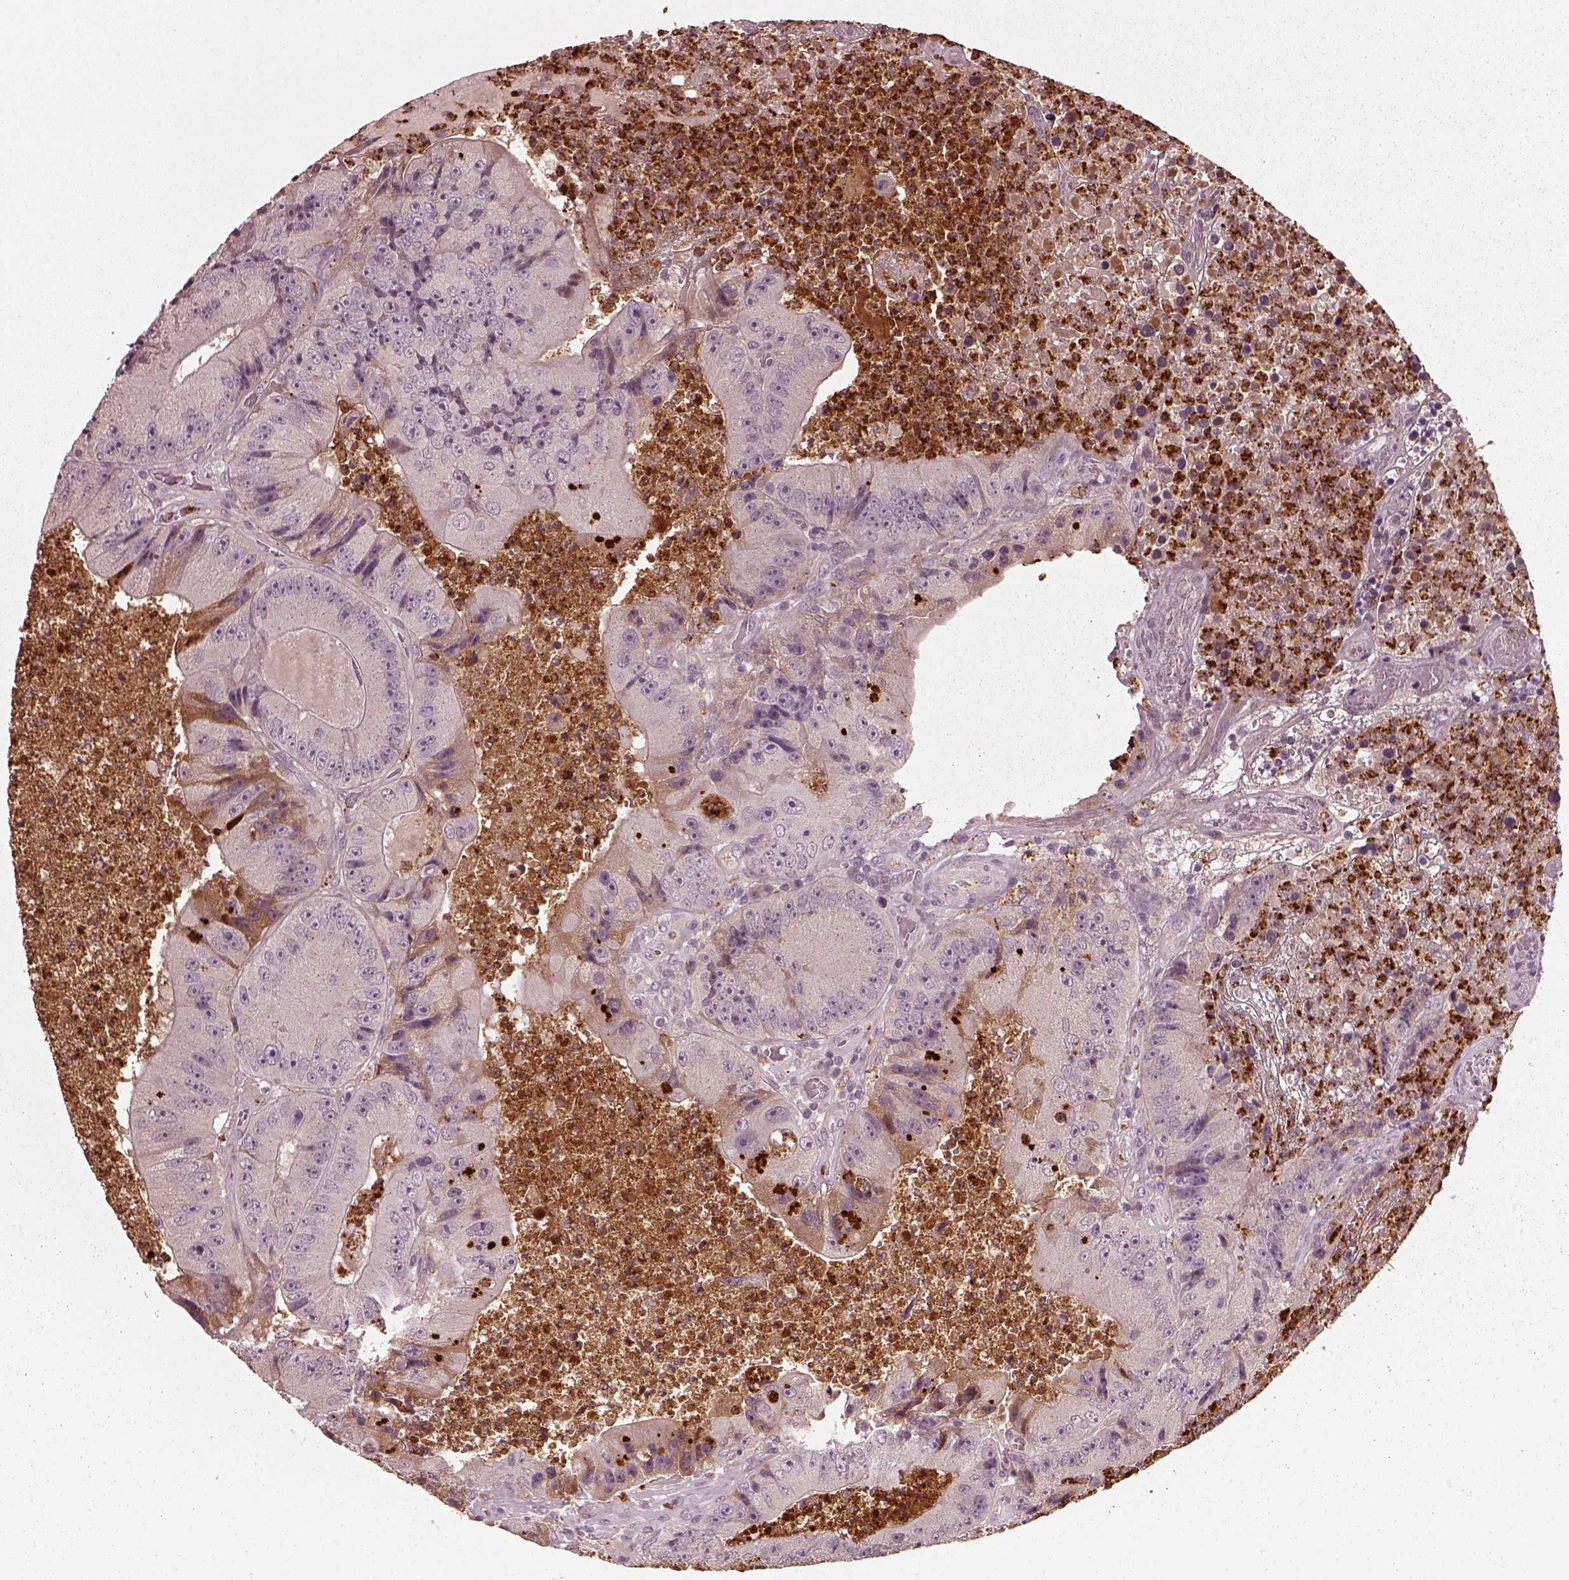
{"staining": {"intensity": "negative", "quantity": "none", "location": "none"}, "tissue": "colorectal cancer", "cell_type": "Tumor cells", "image_type": "cancer", "snomed": [{"axis": "morphology", "description": "Adenocarcinoma, NOS"}, {"axis": "topography", "description": "Colon"}], "caption": "Photomicrograph shows no significant protein staining in tumor cells of colorectal cancer (adenocarcinoma).", "gene": "RUFY3", "patient": {"sex": "female", "age": 86}}